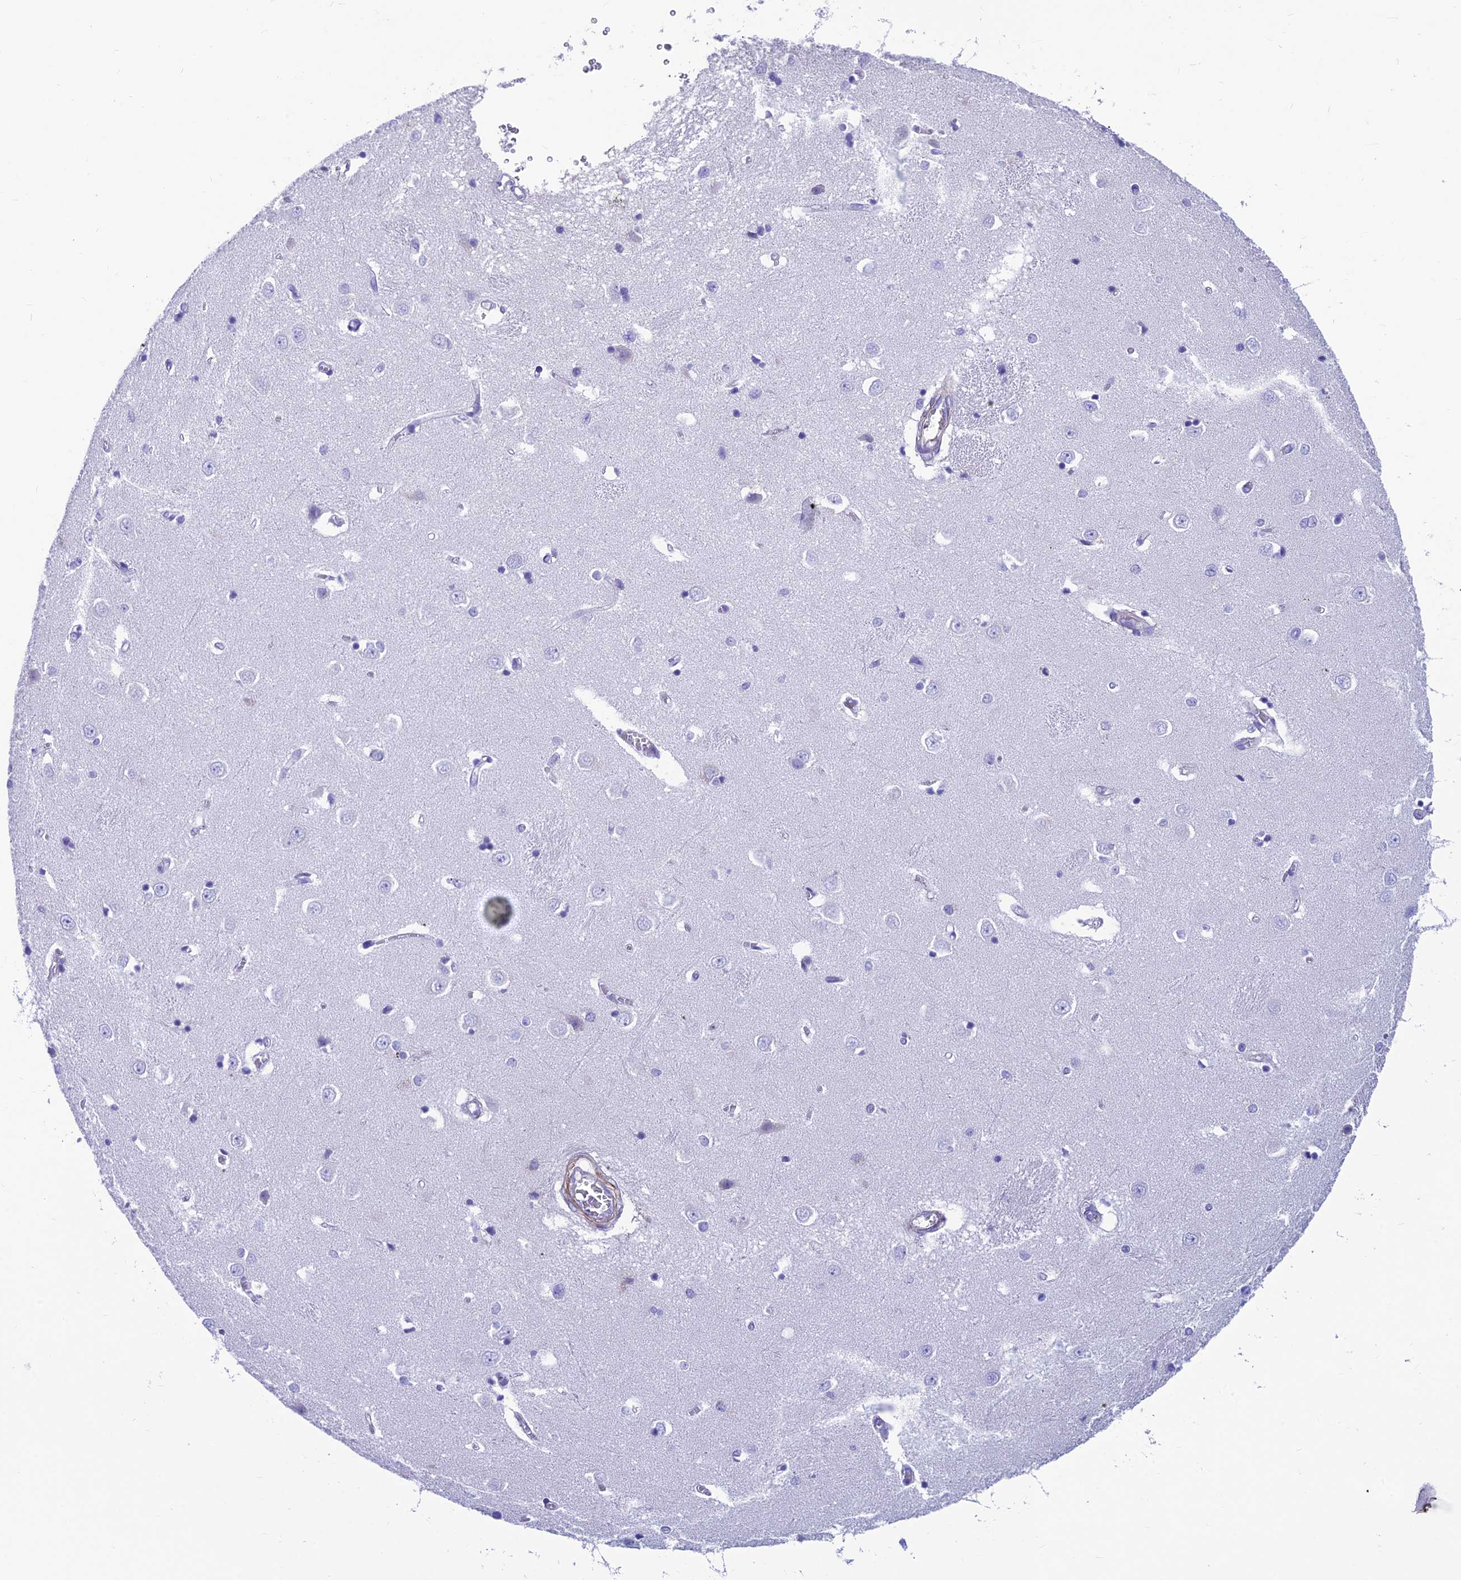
{"staining": {"intensity": "negative", "quantity": "none", "location": "none"}, "tissue": "caudate", "cell_type": "Glial cells", "image_type": "normal", "snomed": [{"axis": "morphology", "description": "Normal tissue, NOS"}, {"axis": "topography", "description": "Lateral ventricle wall"}], "caption": "An immunohistochemistry photomicrograph of normal caudate is shown. There is no staining in glial cells of caudate.", "gene": "GNG11", "patient": {"sex": "male", "age": 37}}